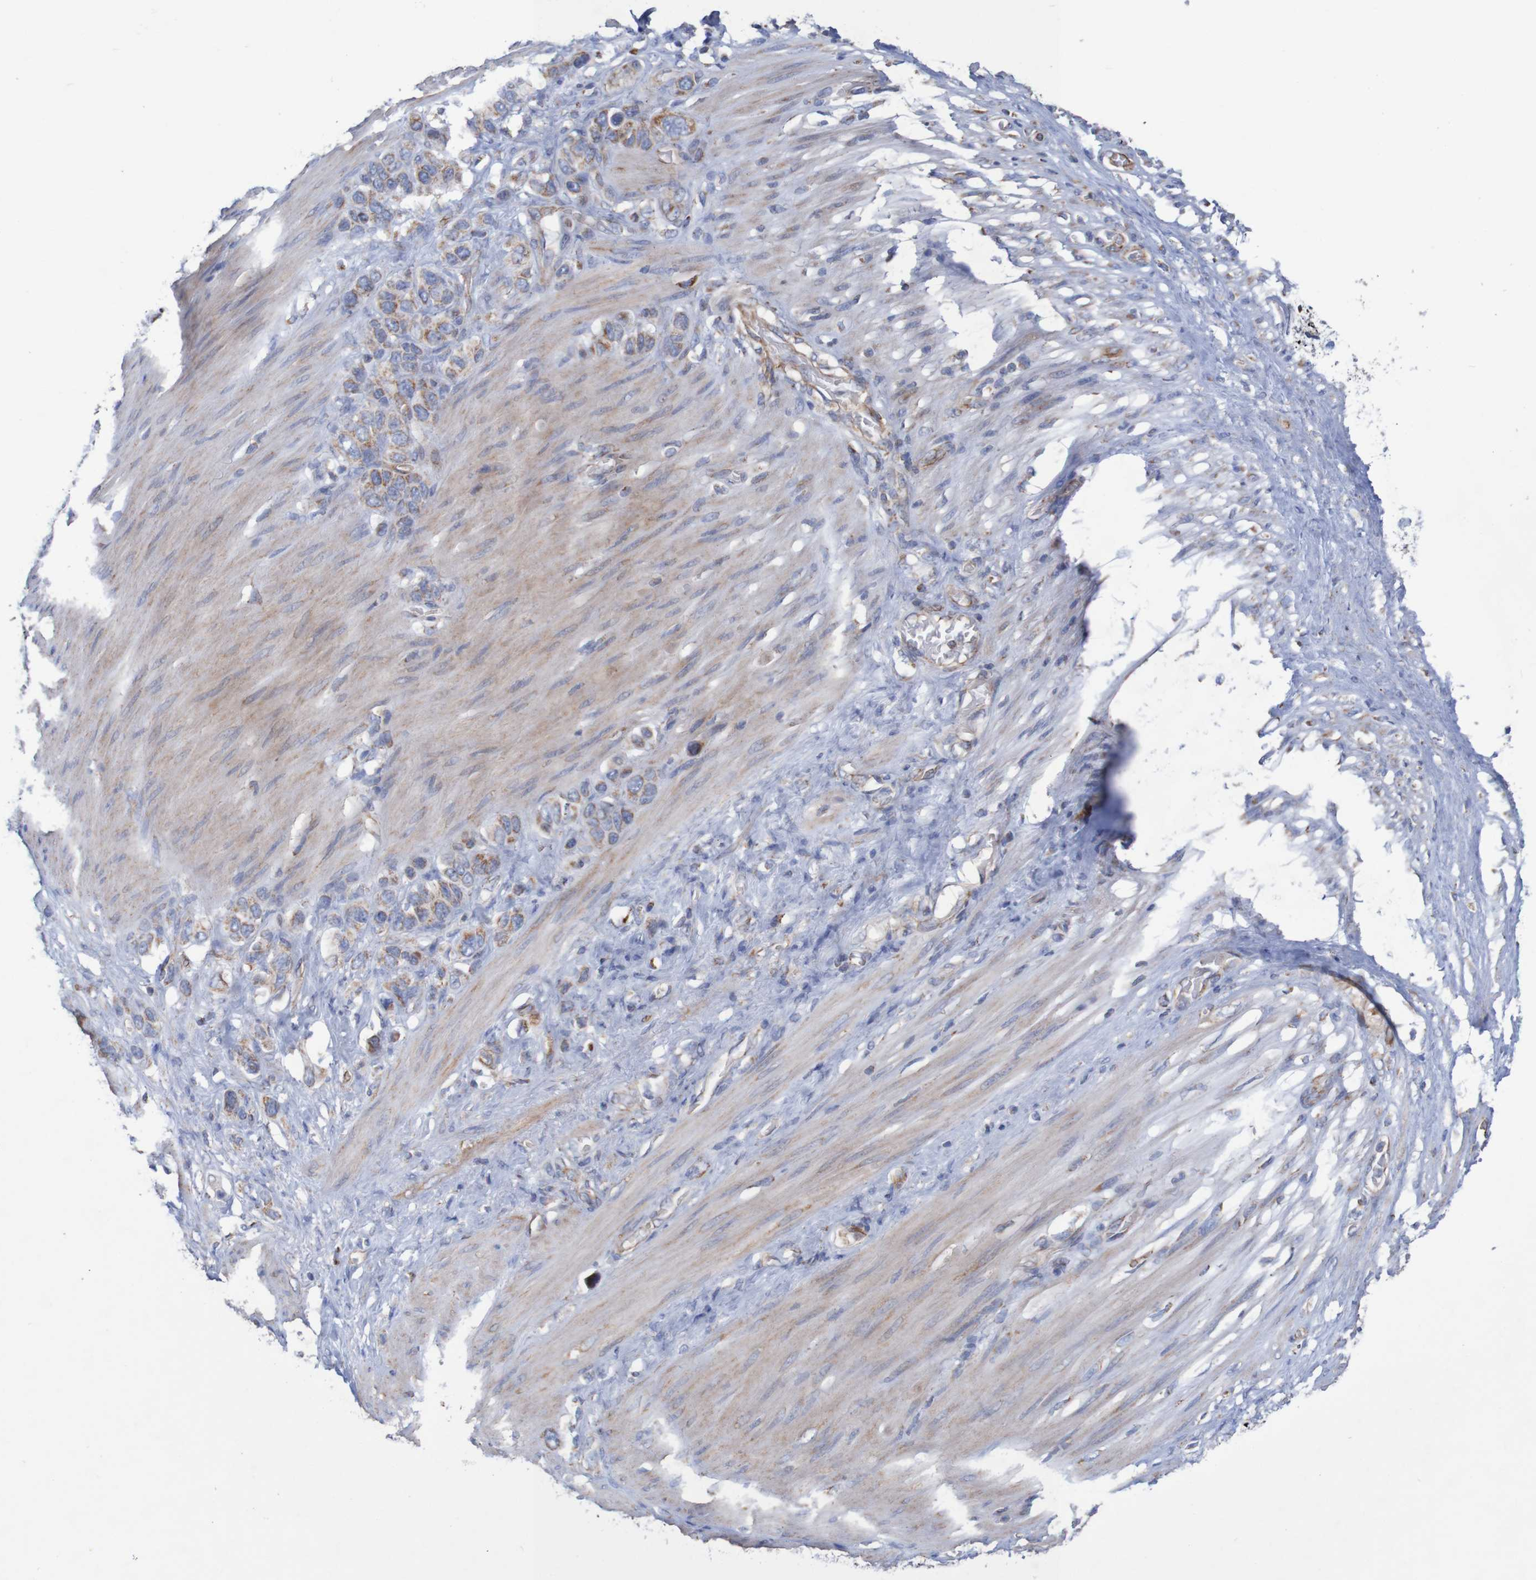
{"staining": {"intensity": "moderate", "quantity": ">75%", "location": "cytoplasmic/membranous"}, "tissue": "stomach cancer", "cell_type": "Tumor cells", "image_type": "cancer", "snomed": [{"axis": "morphology", "description": "Adenocarcinoma, NOS"}, {"axis": "morphology", "description": "Adenocarcinoma, High grade"}, {"axis": "topography", "description": "Stomach, upper"}, {"axis": "topography", "description": "Stomach, lower"}], "caption": "High-magnification brightfield microscopy of stomach high-grade adenocarcinoma stained with DAB (brown) and counterstained with hematoxylin (blue). tumor cells exhibit moderate cytoplasmic/membranous positivity is seen in approximately>75% of cells.", "gene": "MMEL1", "patient": {"sex": "female", "age": 65}}